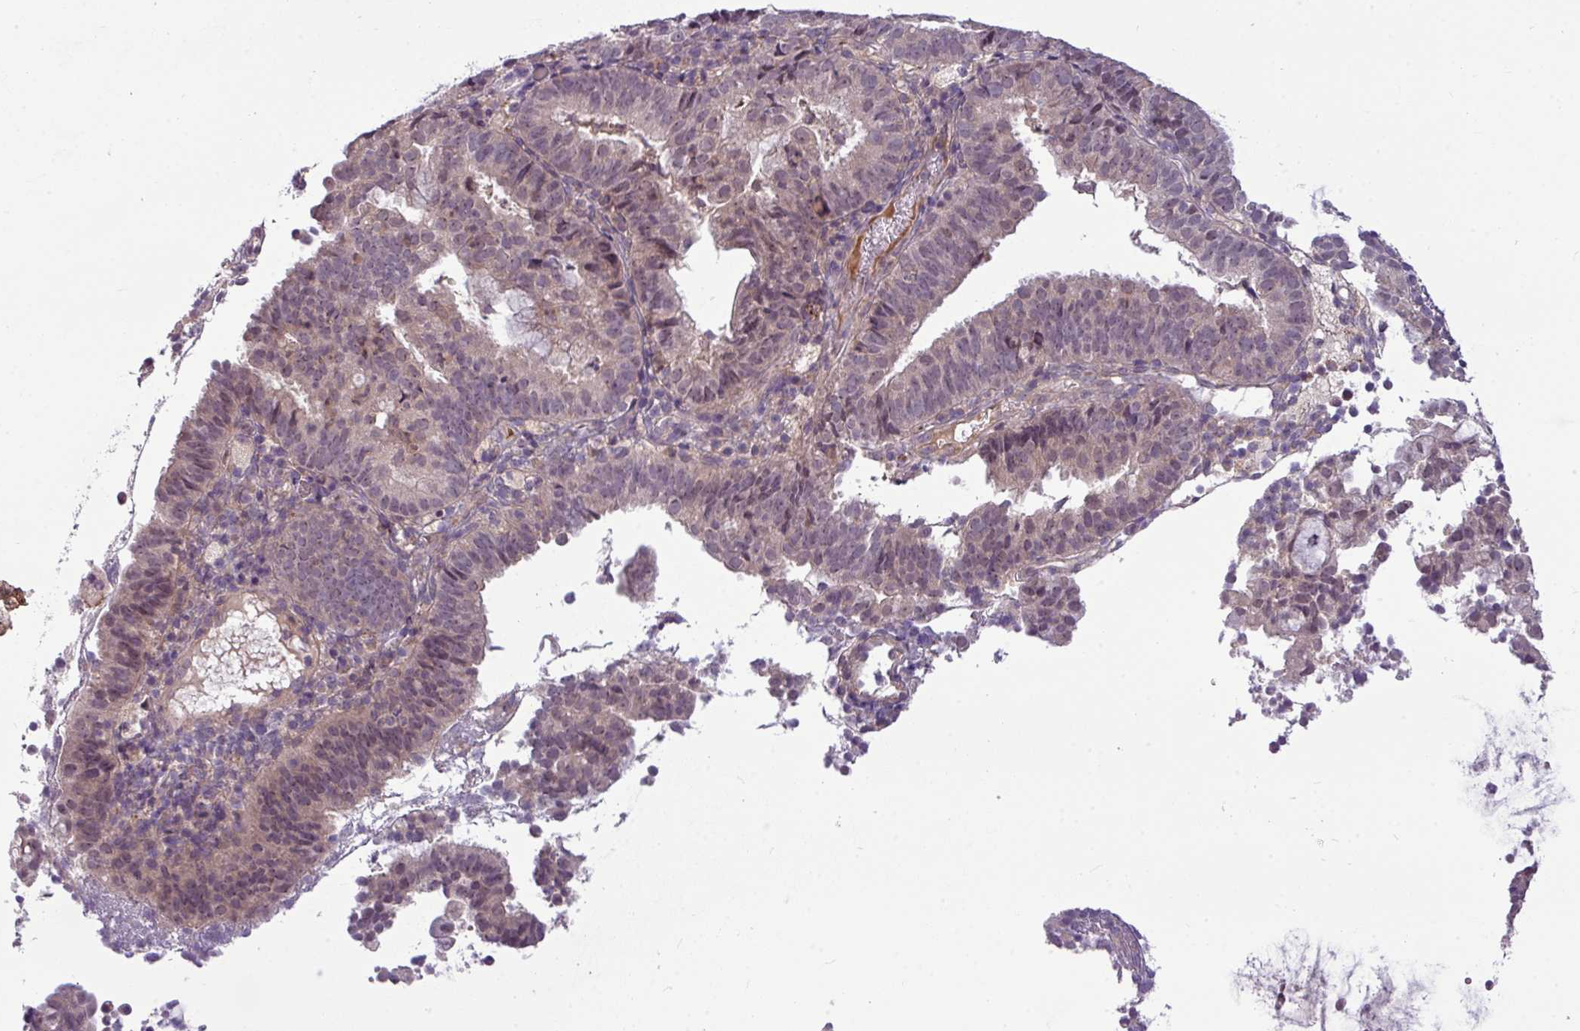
{"staining": {"intensity": "weak", "quantity": "25%-75%", "location": "cytoplasmic/membranous"}, "tissue": "endometrial cancer", "cell_type": "Tumor cells", "image_type": "cancer", "snomed": [{"axis": "morphology", "description": "Adenocarcinoma, NOS"}, {"axis": "topography", "description": "Endometrium"}], "caption": "Endometrial cancer (adenocarcinoma) stained for a protein displays weak cytoplasmic/membranous positivity in tumor cells. (DAB IHC, brown staining for protein, blue staining for nuclei).", "gene": "ZNF35", "patient": {"sex": "female", "age": 80}}